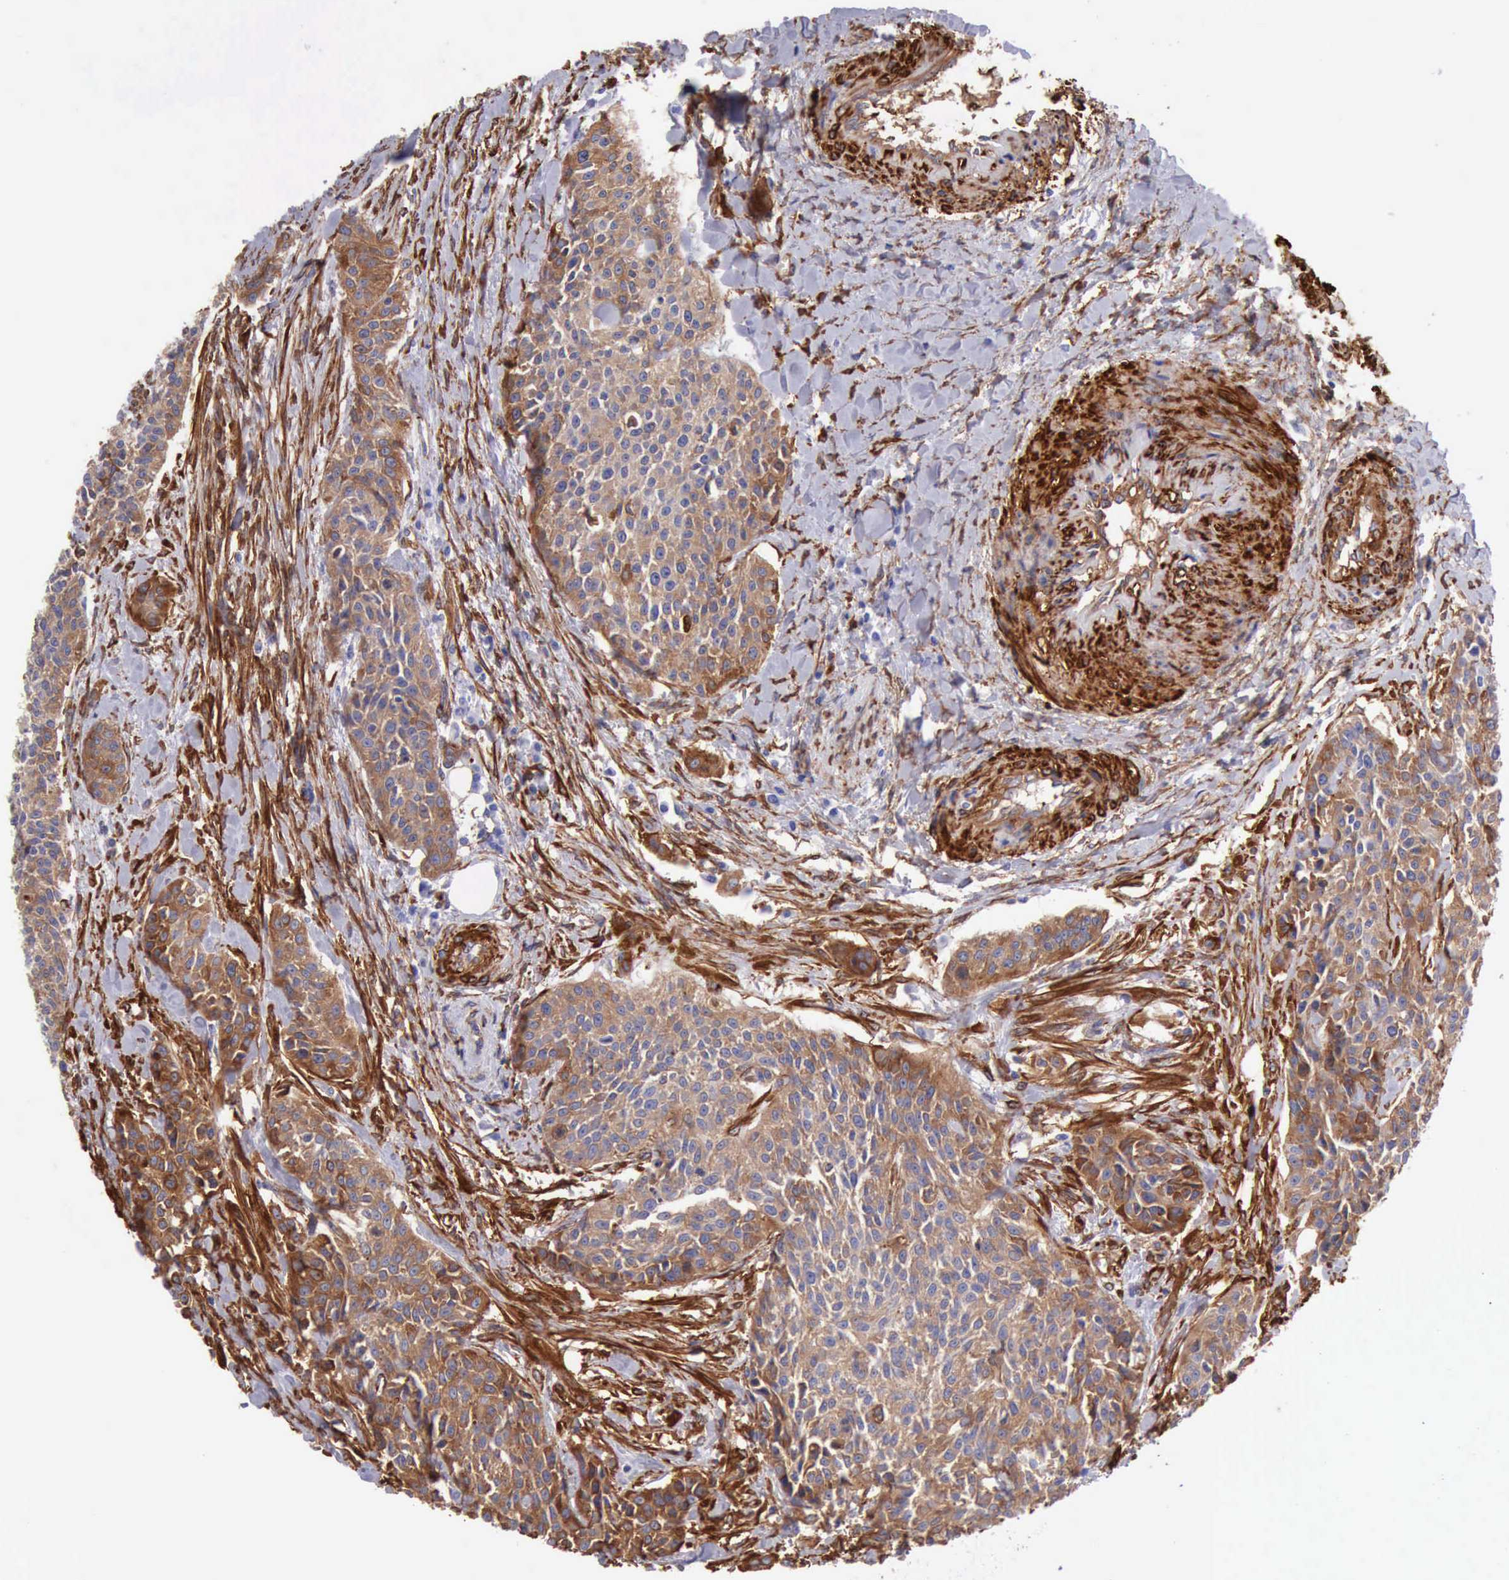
{"staining": {"intensity": "moderate", "quantity": ">75%", "location": "cytoplasmic/membranous"}, "tissue": "urothelial cancer", "cell_type": "Tumor cells", "image_type": "cancer", "snomed": [{"axis": "morphology", "description": "Urothelial carcinoma, High grade"}, {"axis": "topography", "description": "Urinary bladder"}], "caption": "Protein expression analysis of urothelial cancer shows moderate cytoplasmic/membranous staining in approximately >75% of tumor cells. (Stains: DAB (3,3'-diaminobenzidine) in brown, nuclei in blue, Microscopy: brightfield microscopy at high magnification).", "gene": "FLNA", "patient": {"sex": "male", "age": 56}}